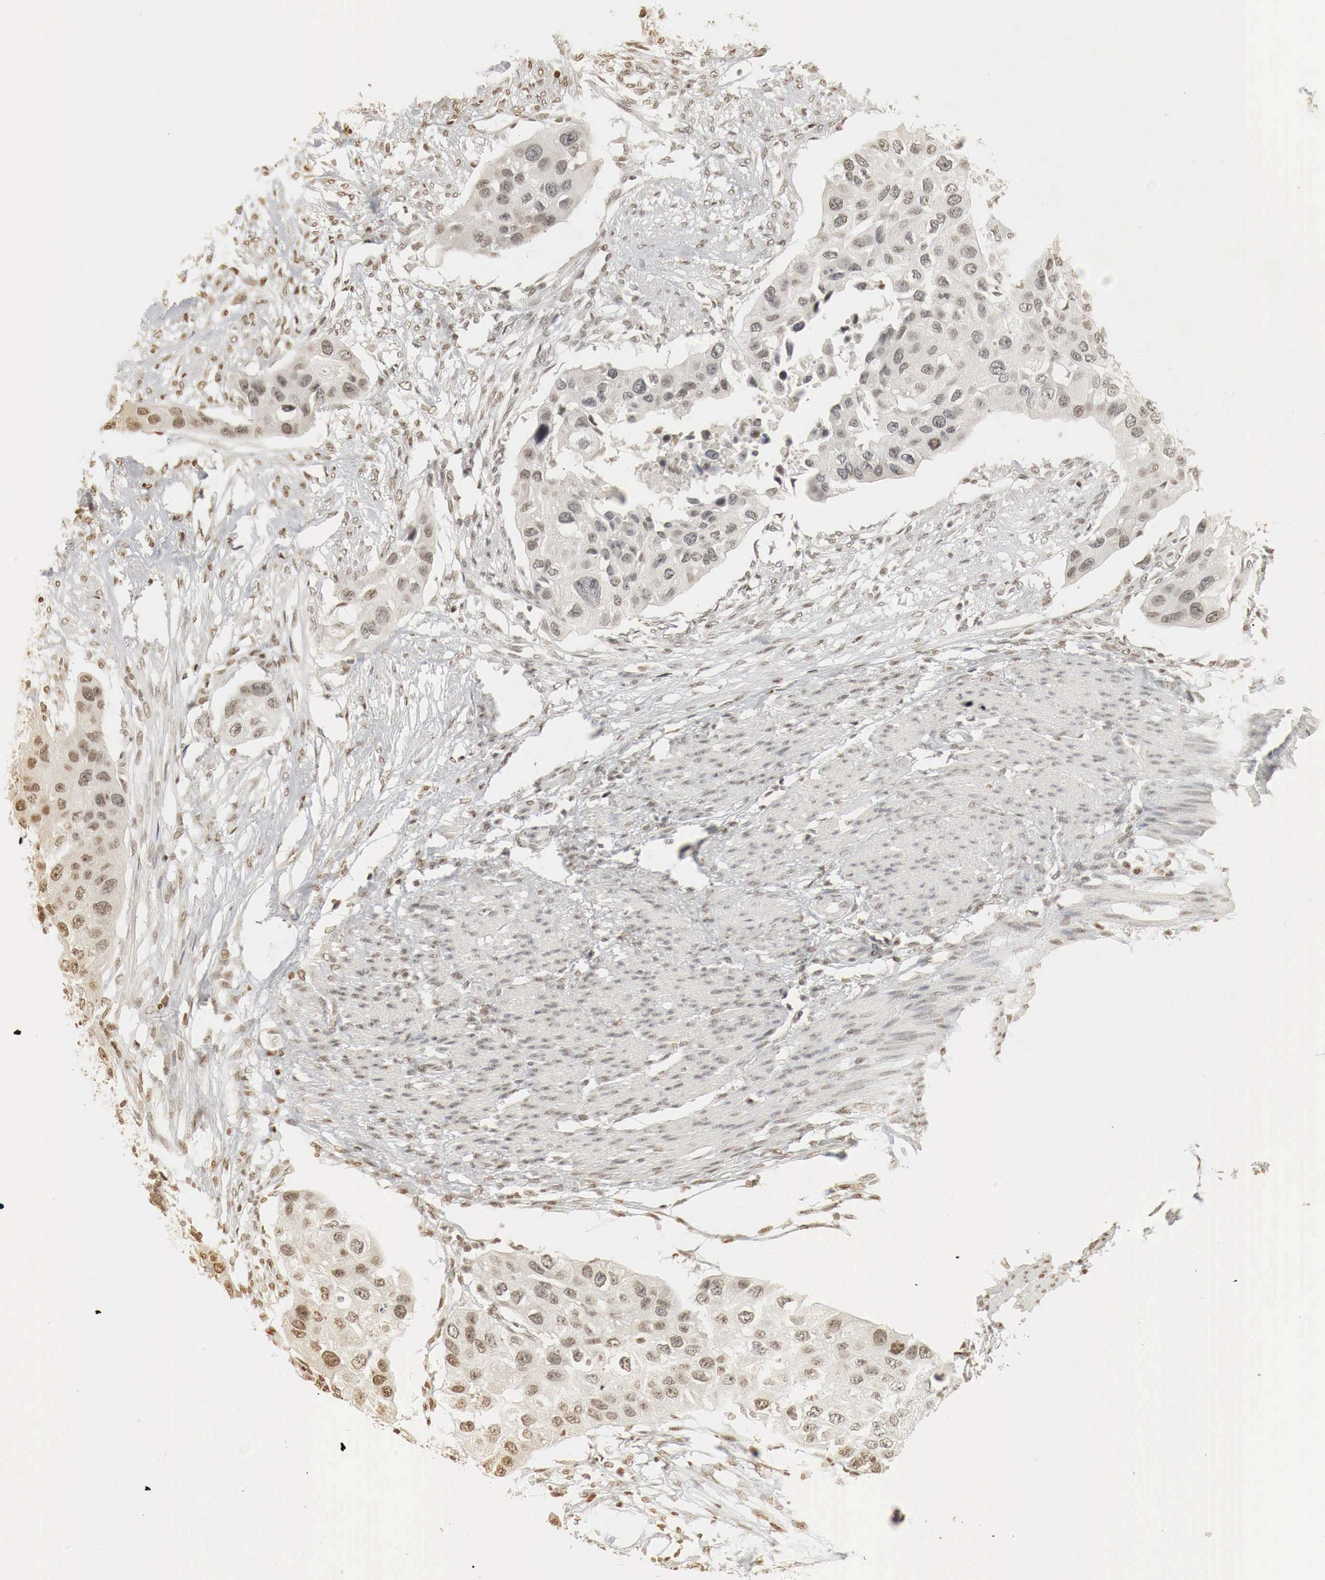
{"staining": {"intensity": "weak", "quantity": "25%-75%", "location": "cytoplasmic/membranous,nuclear"}, "tissue": "urothelial cancer", "cell_type": "Tumor cells", "image_type": "cancer", "snomed": [{"axis": "morphology", "description": "Urothelial carcinoma, High grade"}, {"axis": "topography", "description": "Urinary bladder"}], "caption": "Tumor cells demonstrate weak cytoplasmic/membranous and nuclear staining in about 25%-75% of cells in high-grade urothelial carcinoma.", "gene": "ERBB4", "patient": {"sex": "male", "age": 55}}